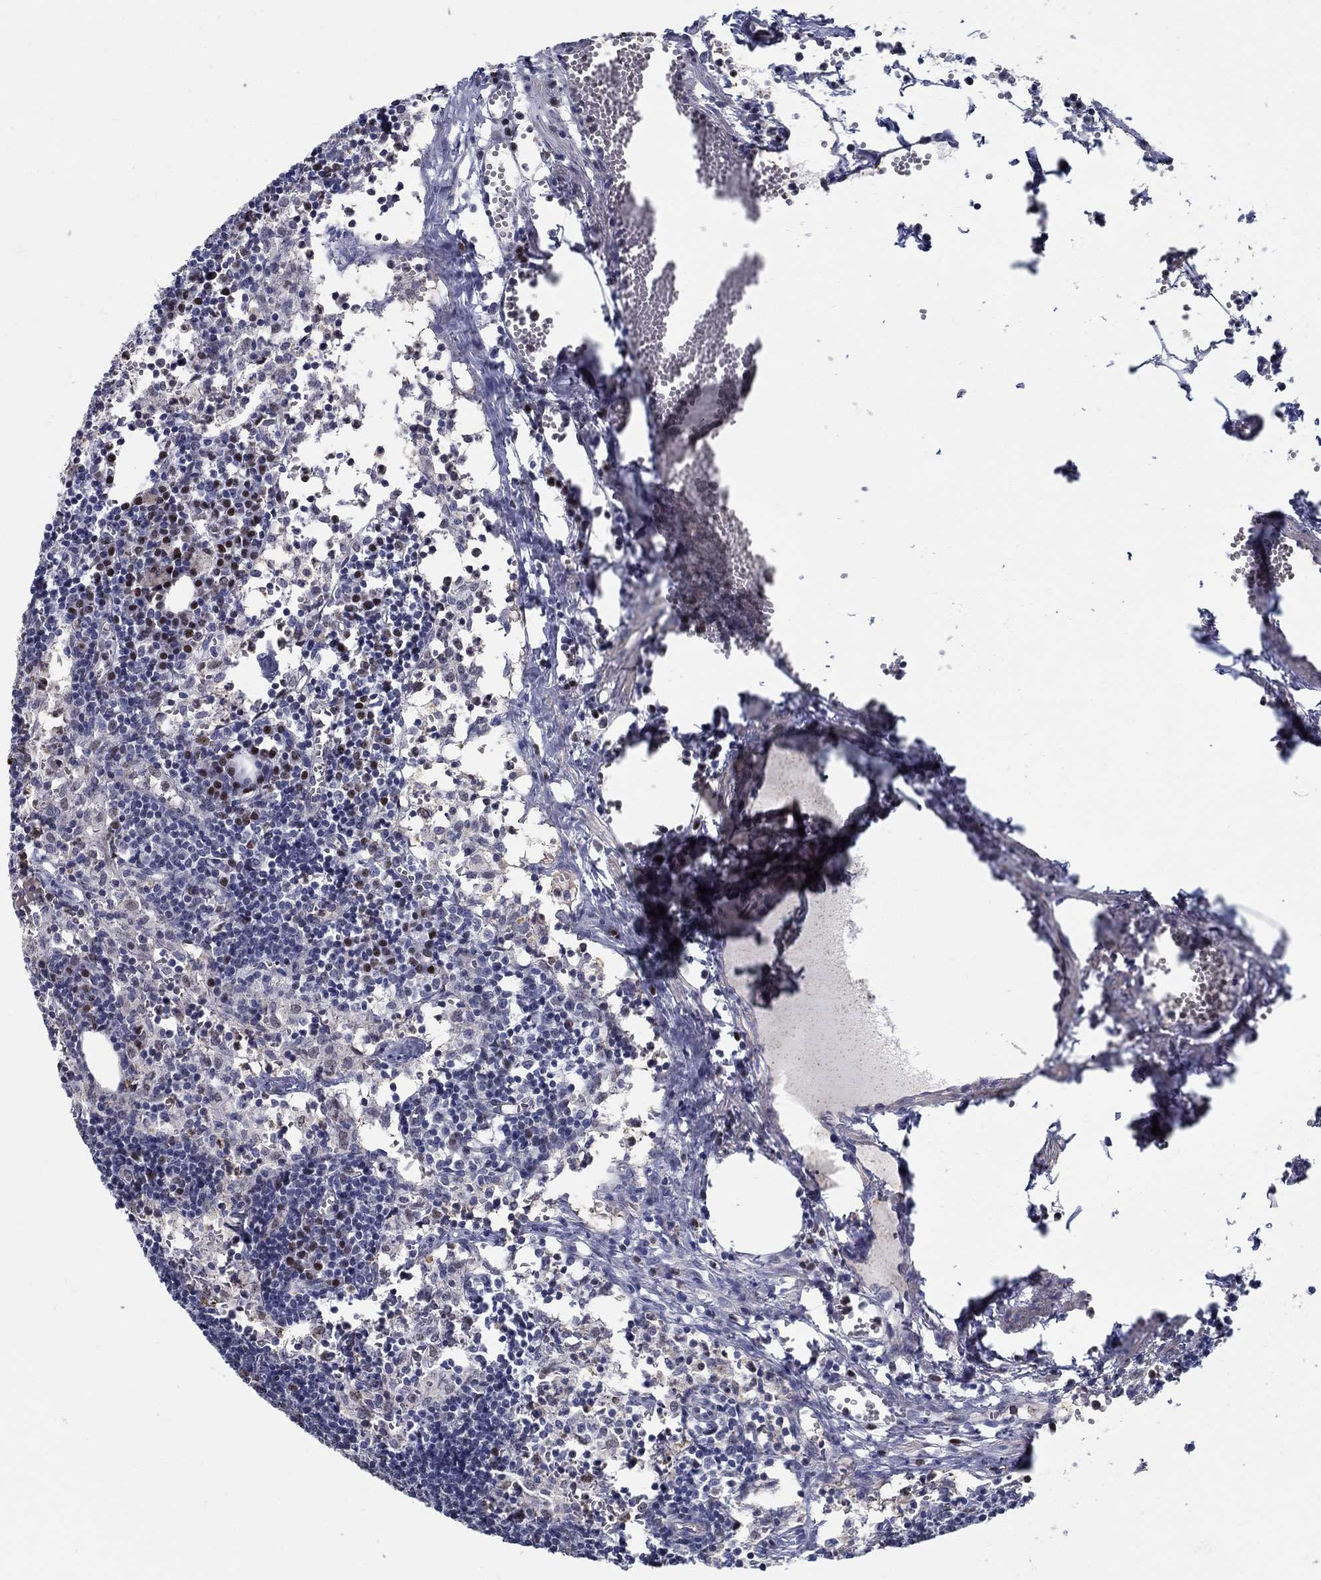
{"staining": {"intensity": "negative", "quantity": "none", "location": "none"}, "tissue": "lymph node", "cell_type": "Germinal center cells", "image_type": "normal", "snomed": [{"axis": "morphology", "description": "Normal tissue, NOS"}, {"axis": "topography", "description": "Lymph node"}], "caption": "IHC of benign lymph node displays no staining in germinal center cells. (Brightfield microscopy of DAB (3,3'-diaminobenzidine) immunohistochemistry (IHC) at high magnification).", "gene": "C16orf46", "patient": {"sex": "female", "age": 52}}